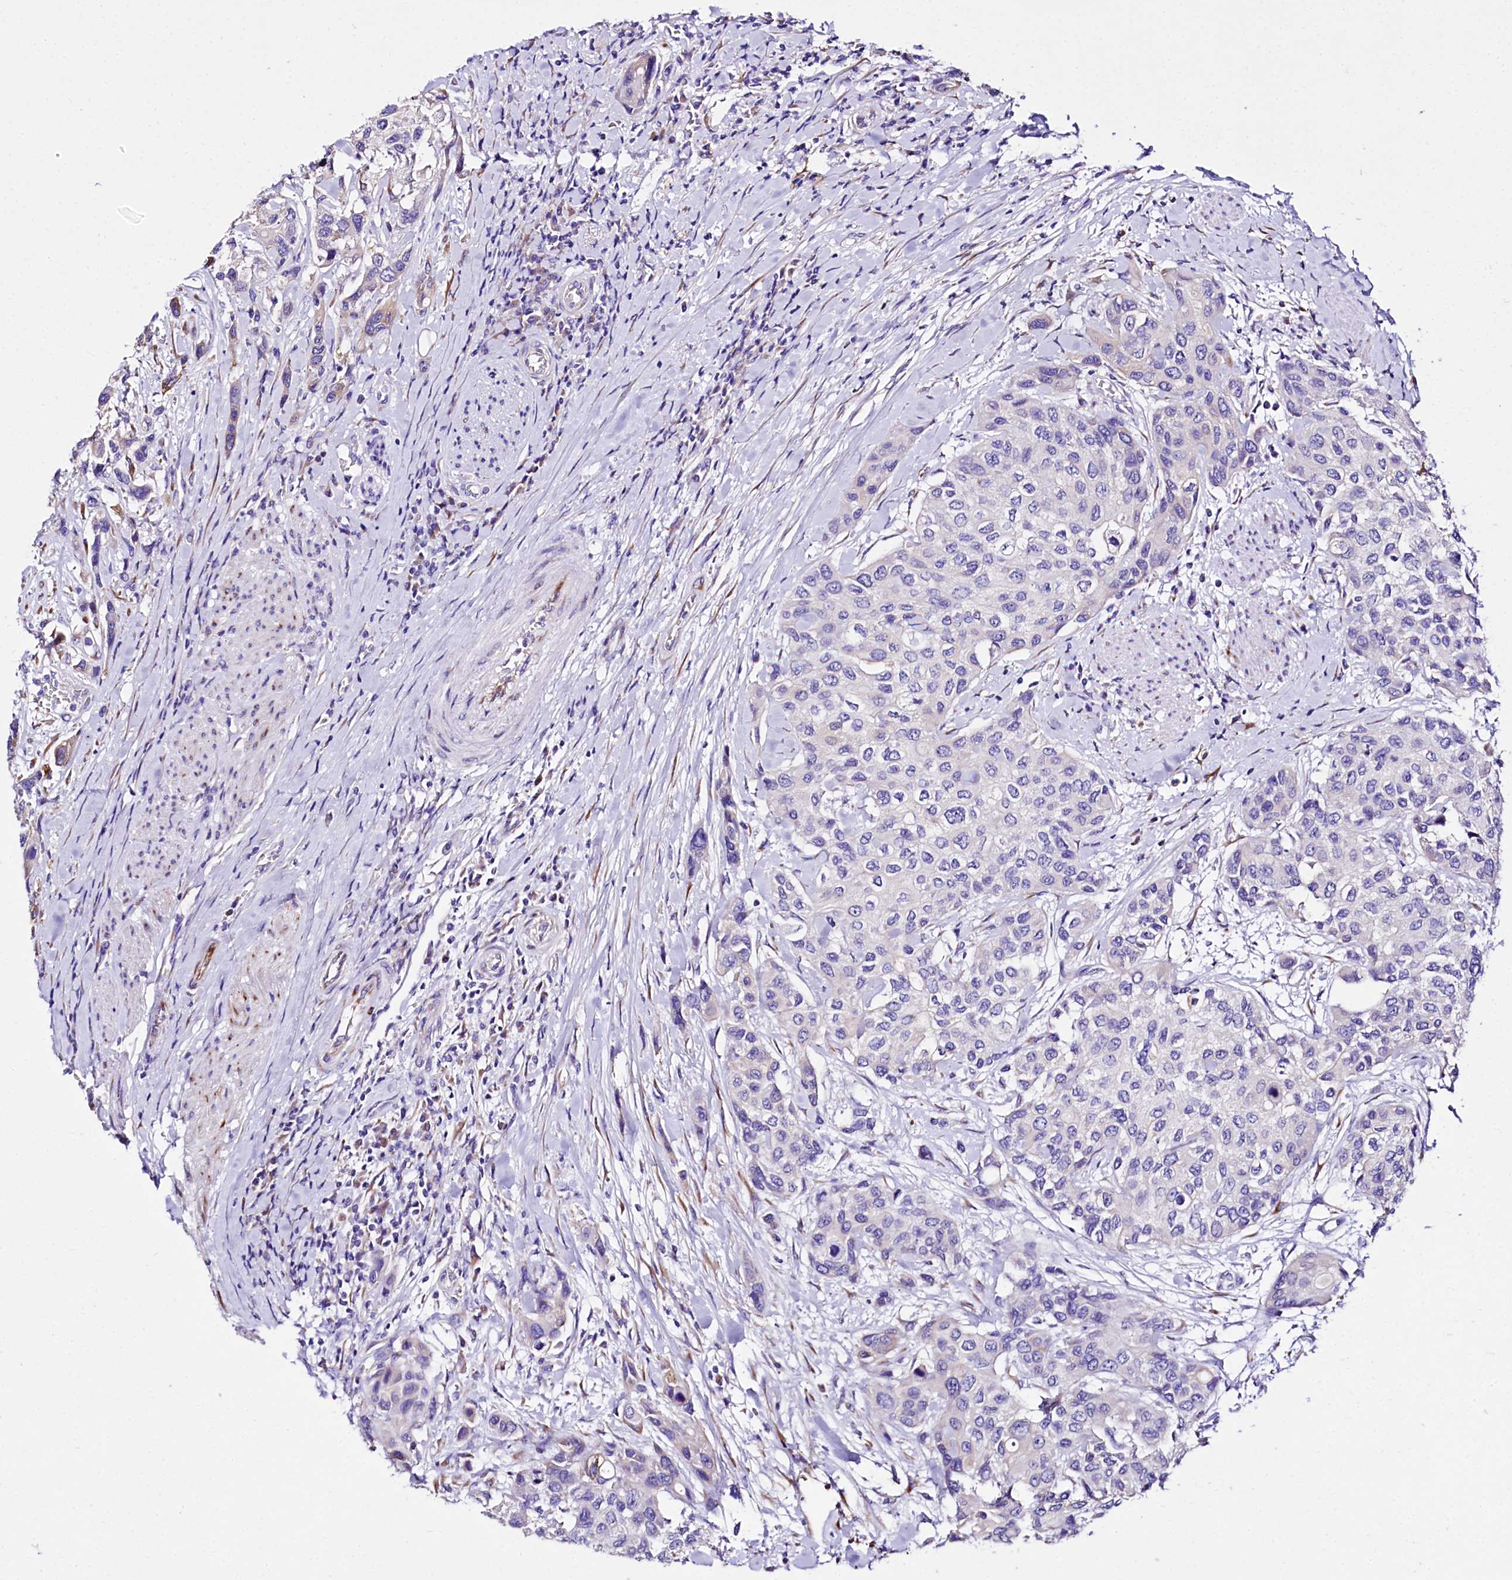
{"staining": {"intensity": "negative", "quantity": "none", "location": "none"}, "tissue": "urothelial cancer", "cell_type": "Tumor cells", "image_type": "cancer", "snomed": [{"axis": "morphology", "description": "Normal tissue, NOS"}, {"axis": "morphology", "description": "Urothelial carcinoma, High grade"}, {"axis": "topography", "description": "Vascular tissue"}, {"axis": "topography", "description": "Urinary bladder"}], "caption": "Photomicrograph shows no protein expression in tumor cells of urothelial carcinoma (high-grade) tissue. (Brightfield microscopy of DAB (3,3'-diaminobenzidine) immunohistochemistry (IHC) at high magnification).", "gene": "A2ML1", "patient": {"sex": "female", "age": 56}}